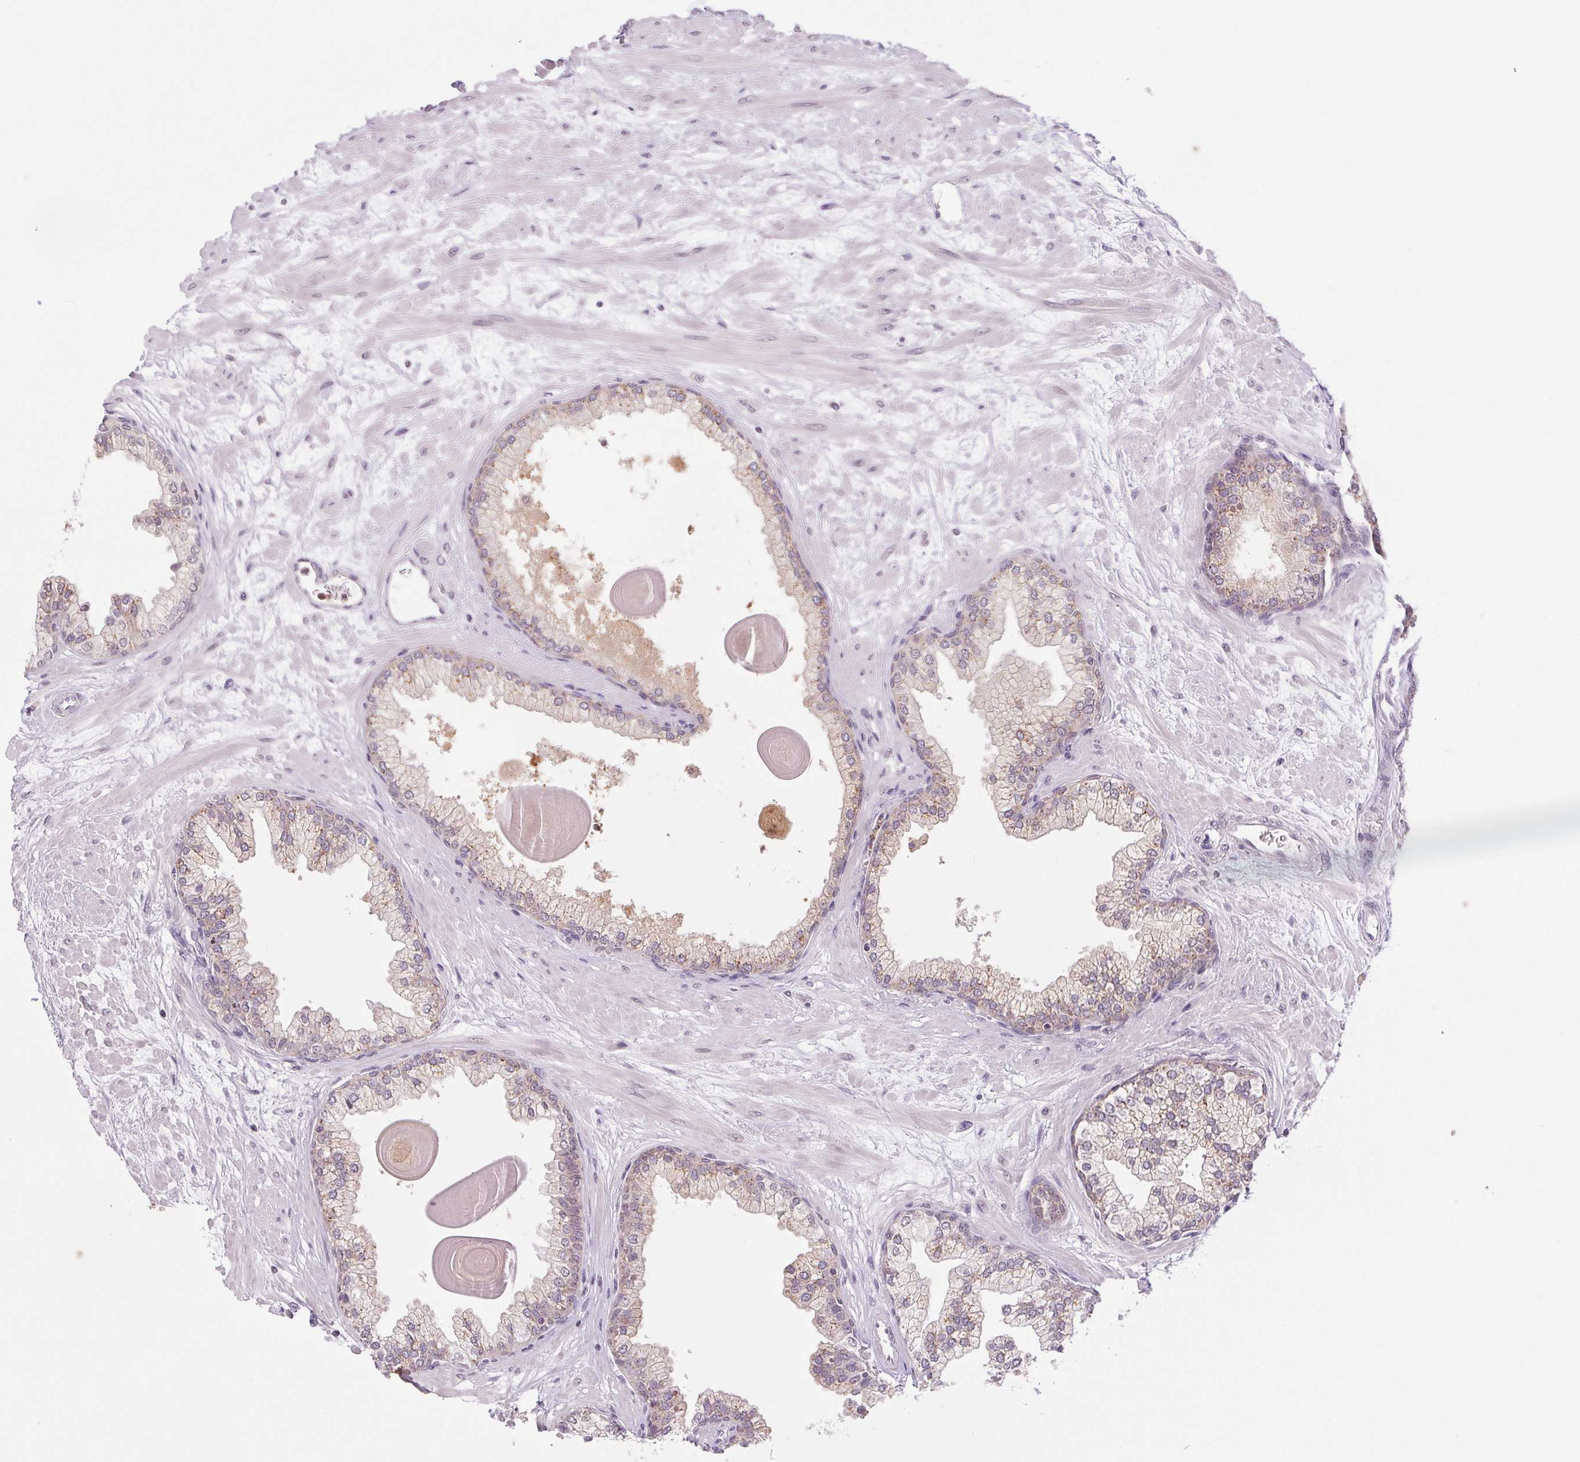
{"staining": {"intensity": "weak", "quantity": "25%-75%", "location": "cytoplasmic/membranous,nuclear"}, "tissue": "prostate", "cell_type": "Glandular cells", "image_type": "normal", "snomed": [{"axis": "morphology", "description": "Normal tissue, NOS"}, {"axis": "topography", "description": "Prostate"}, {"axis": "topography", "description": "Peripheral nerve tissue"}], "caption": "This photomicrograph exhibits immunohistochemistry staining of benign human prostate, with low weak cytoplasmic/membranous,nuclear expression in approximately 25%-75% of glandular cells.", "gene": "SMIM6", "patient": {"sex": "male", "age": 61}}